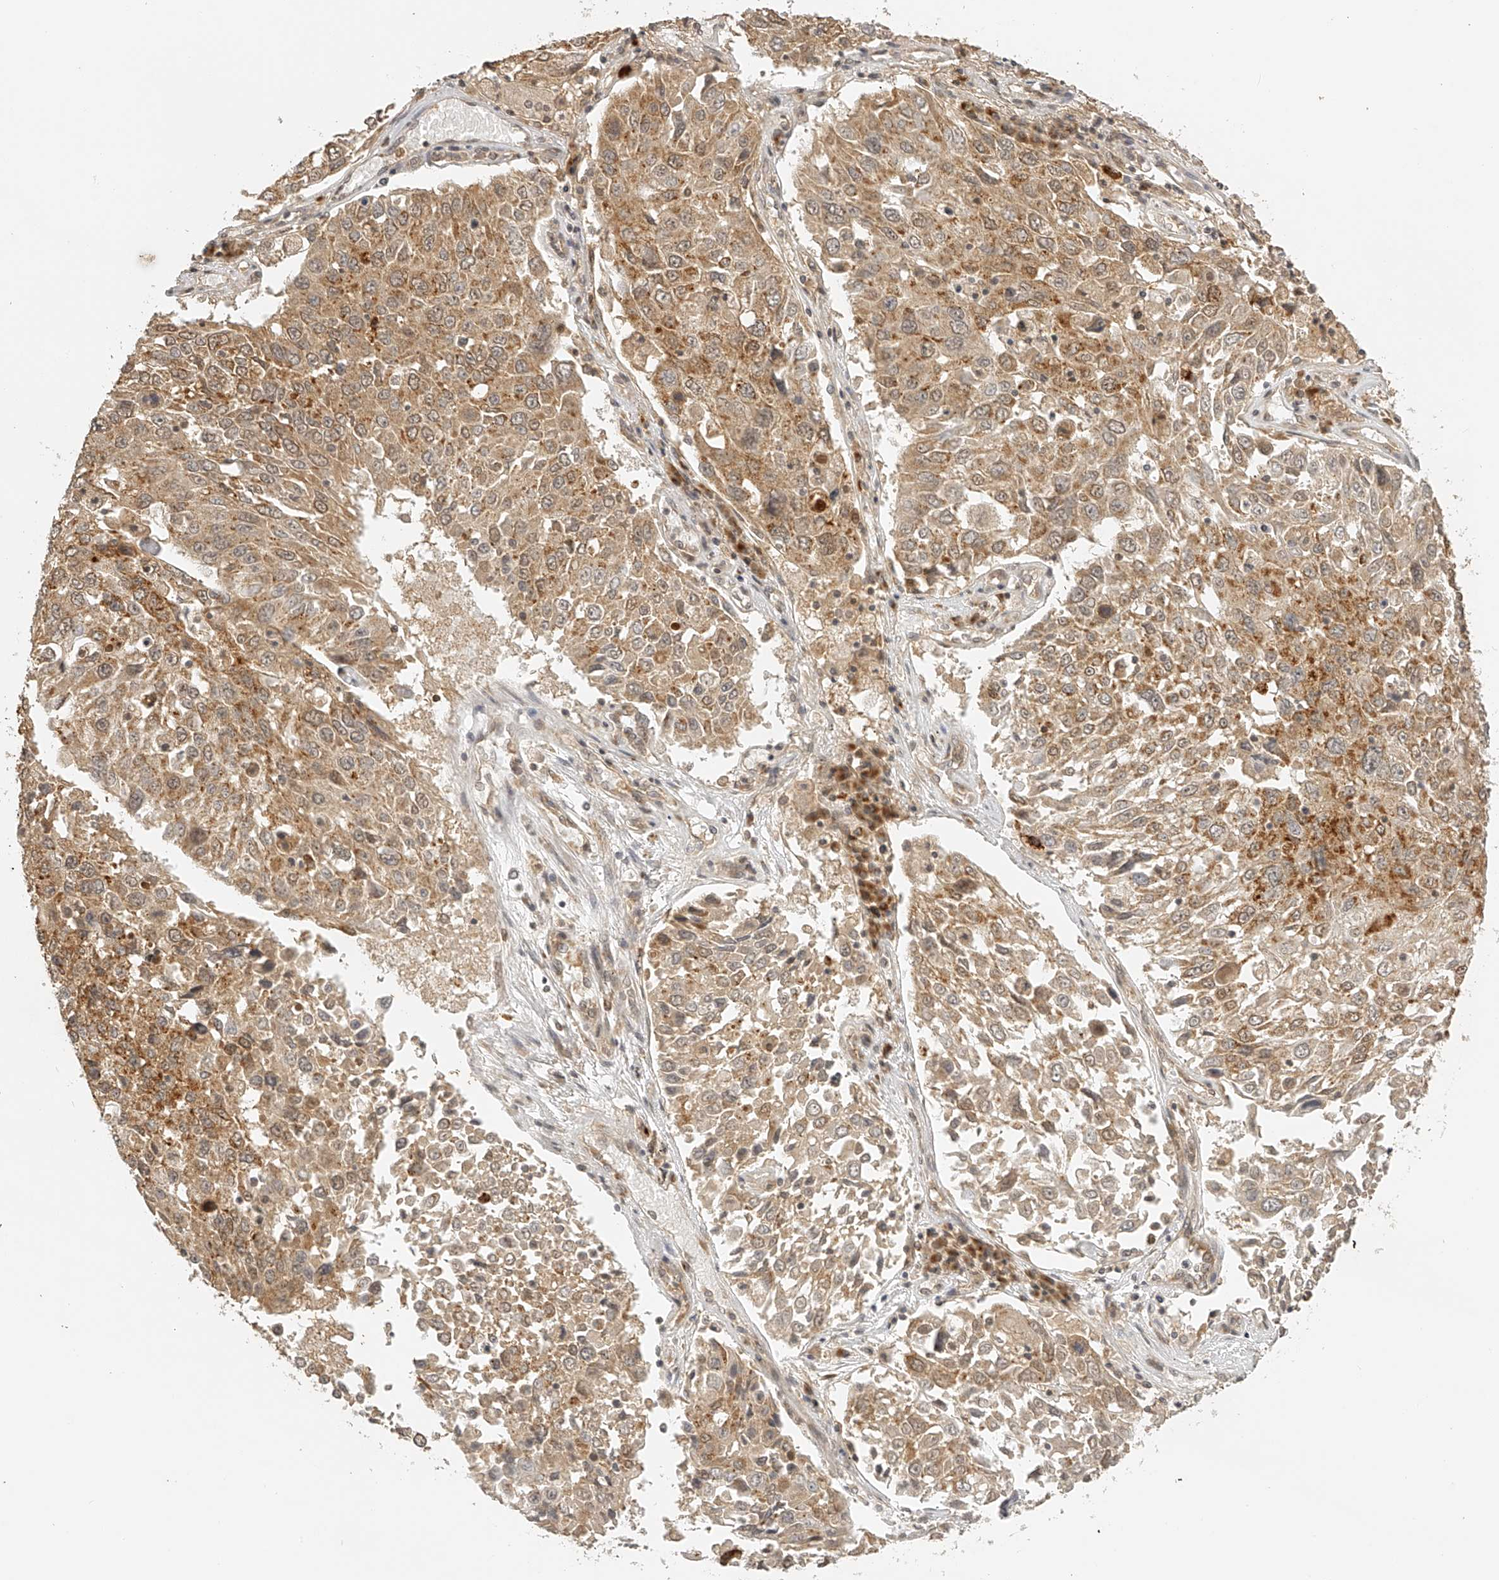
{"staining": {"intensity": "moderate", "quantity": ">75%", "location": "cytoplasmic/membranous"}, "tissue": "lung cancer", "cell_type": "Tumor cells", "image_type": "cancer", "snomed": [{"axis": "morphology", "description": "Squamous cell carcinoma, NOS"}, {"axis": "topography", "description": "Lung"}], "caption": "Immunohistochemistry staining of squamous cell carcinoma (lung), which demonstrates medium levels of moderate cytoplasmic/membranous staining in about >75% of tumor cells indicating moderate cytoplasmic/membranous protein staining. The staining was performed using DAB (brown) for protein detection and nuclei were counterstained in hematoxylin (blue).", "gene": "BCL2L11", "patient": {"sex": "male", "age": 65}}